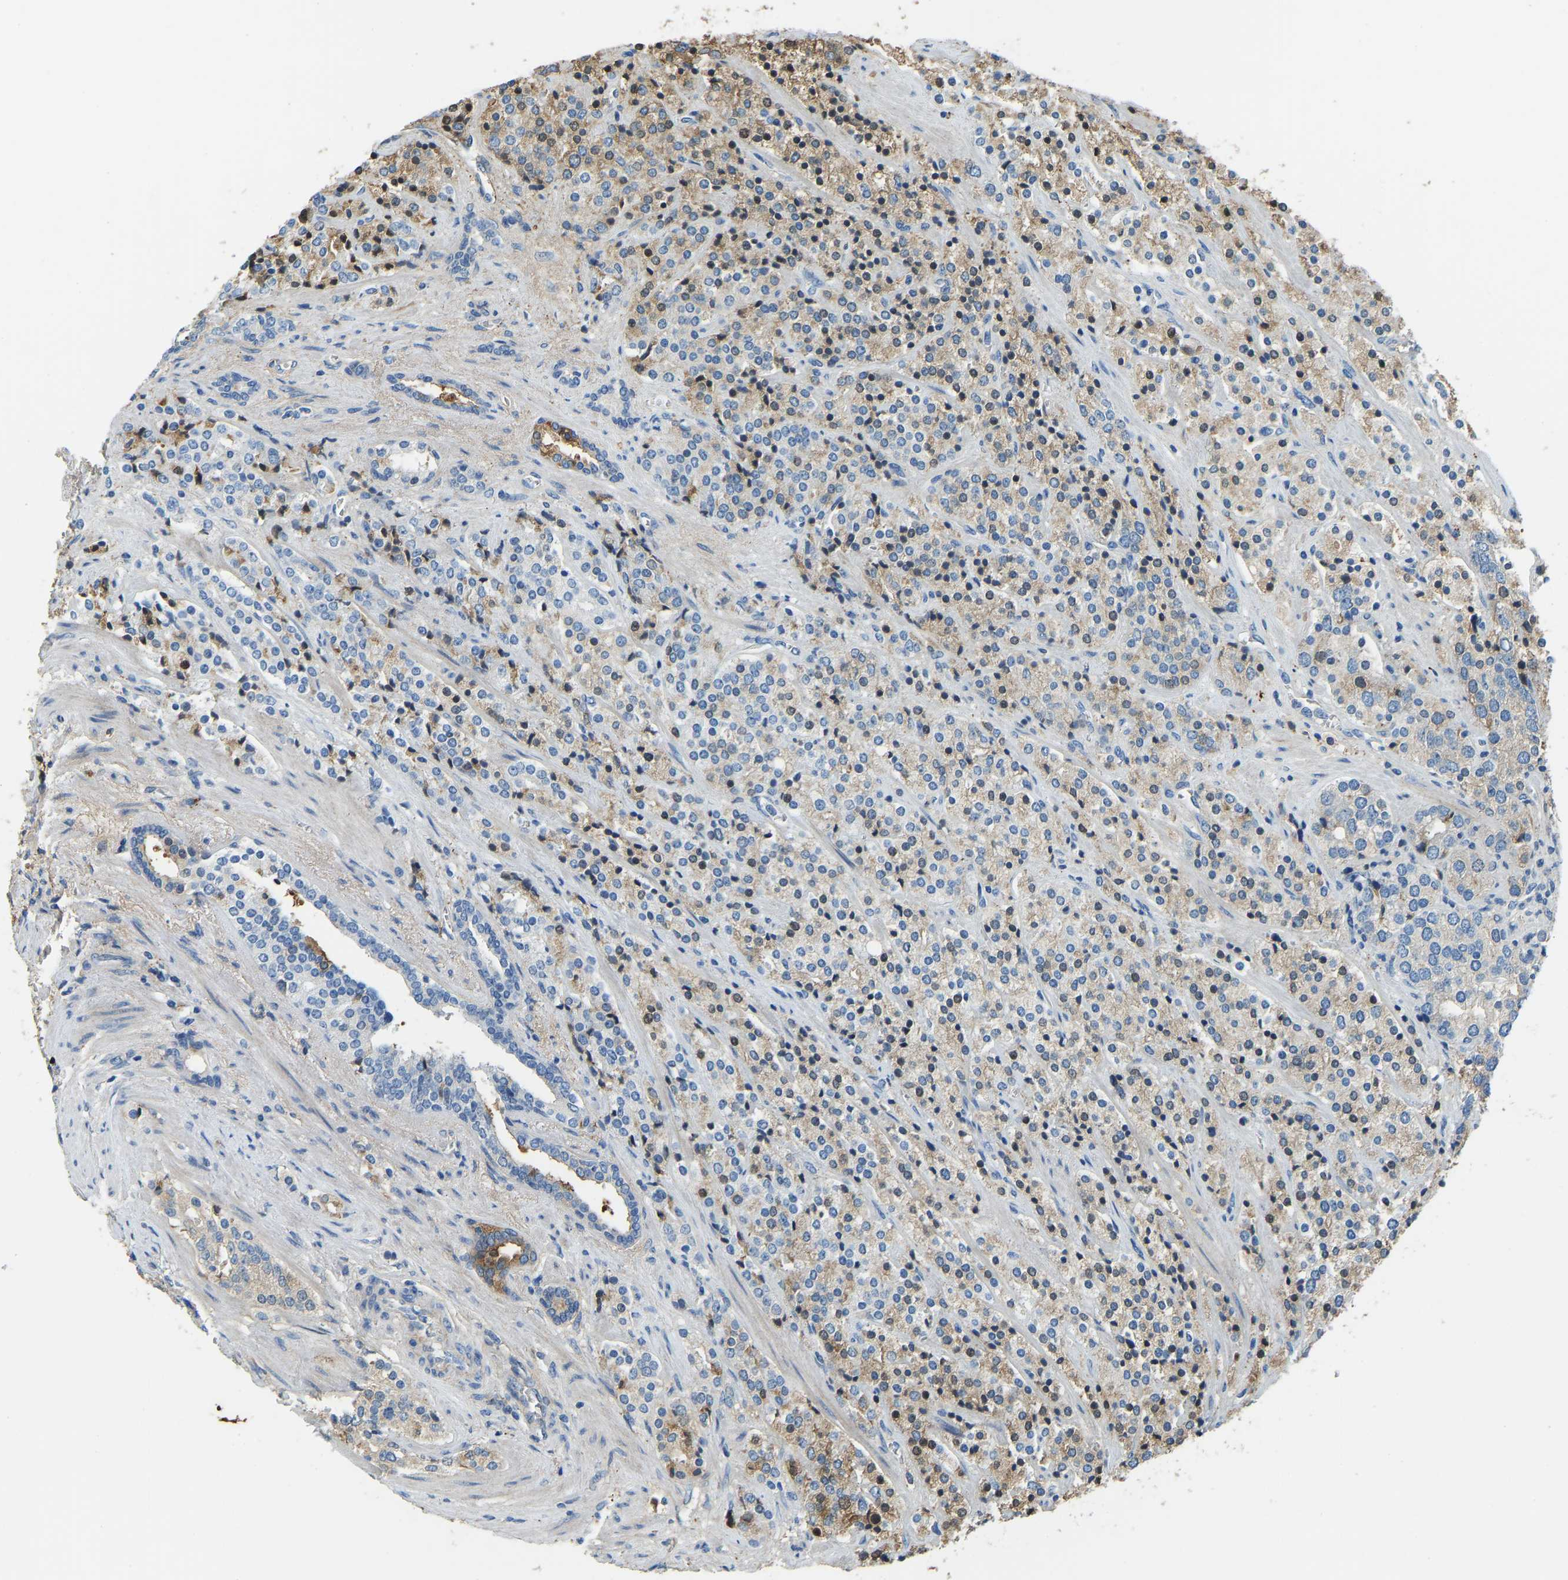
{"staining": {"intensity": "negative", "quantity": "none", "location": "none"}, "tissue": "prostate cancer", "cell_type": "Tumor cells", "image_type": "cancer", "snomed": [{"axis": "morphology", "description": "Adenocarcinoma, High grade"}, {"axis": "topography", "description": "Prostate"}], "caption": "Tumor cells are negative for protein expression in human prostate cancer (high-grade adenocarcinoma). Nuclei are stained in blue.", "gene": "THBS4", "patient": {"sex": "male", "age": 71}}